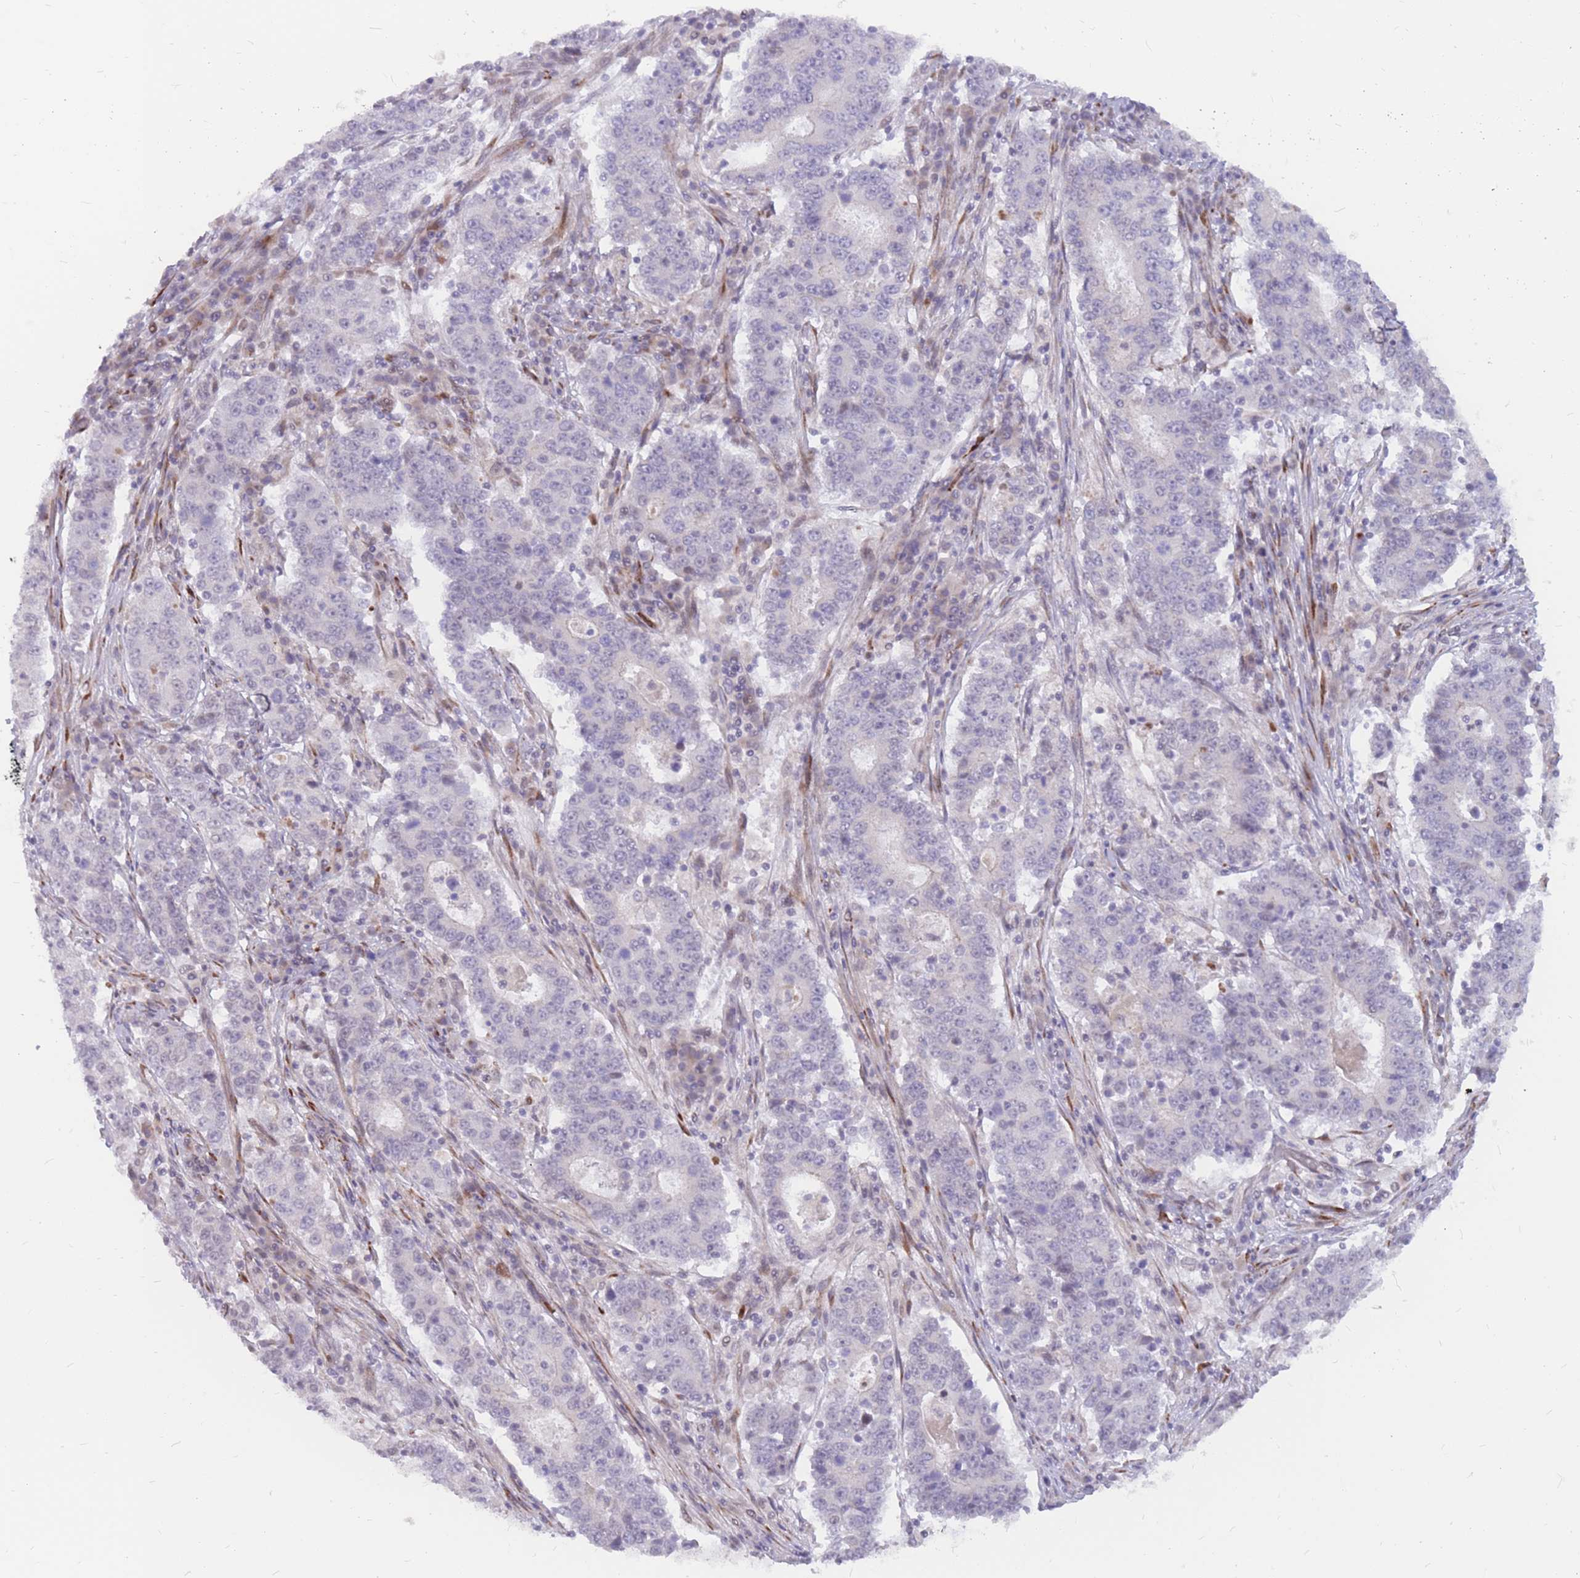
{"staining": {"intensity": "negative", "quantity": "none", "location": "none"}, "tissue": "stomach cancer", "cell_type": "Tumor cells", "image_type": "cancer", "snomed": [{"axis": "morphology", "description": "Adenocarcinoma, NOS"}, {"axis": "topography", "description": "Stomach"}], "caption": "Protein analysis of stomach cancer displays no significant positivity in tumor cells.", "gene": "ADD2", "patient": {"sex": "male", "age": 59}}